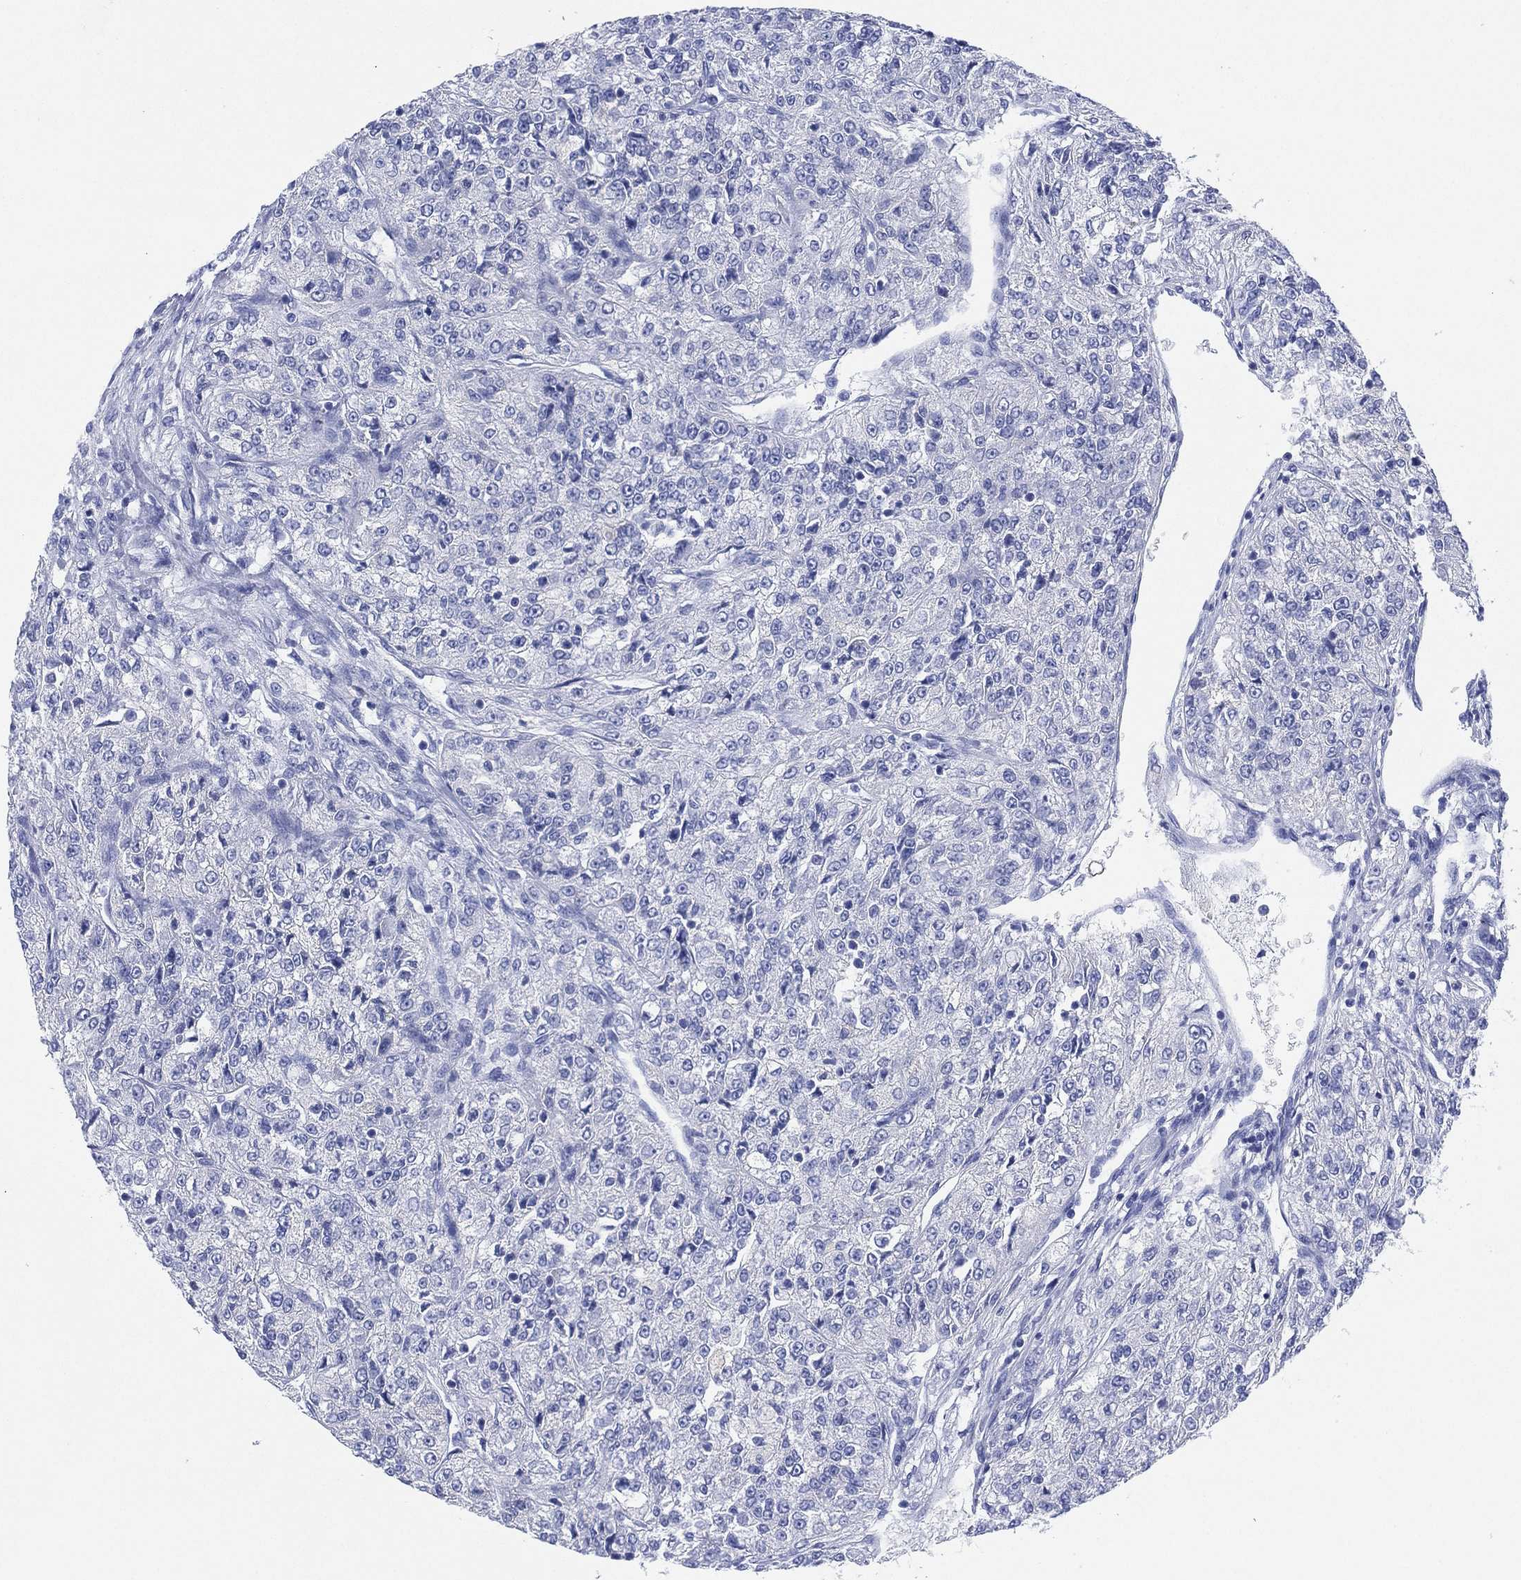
{"staining": {"intensity": "negative", "quantity": "none", "location": "none"}, "tissue": "renal cancer", "cell_type": "Tumor cells", "image_type": "cancer", "snomed": [{"axis": "morphology", "description": "Adenocarcinoma, NOS"}, {"axis": "topography", "description": "Kidney"}], "caption": "Tumor cells are negative for protein expression in human adenocarcinoma (renal).", "gene": "SLC9C2", "patient": {"sex": "female", "age": 63}}